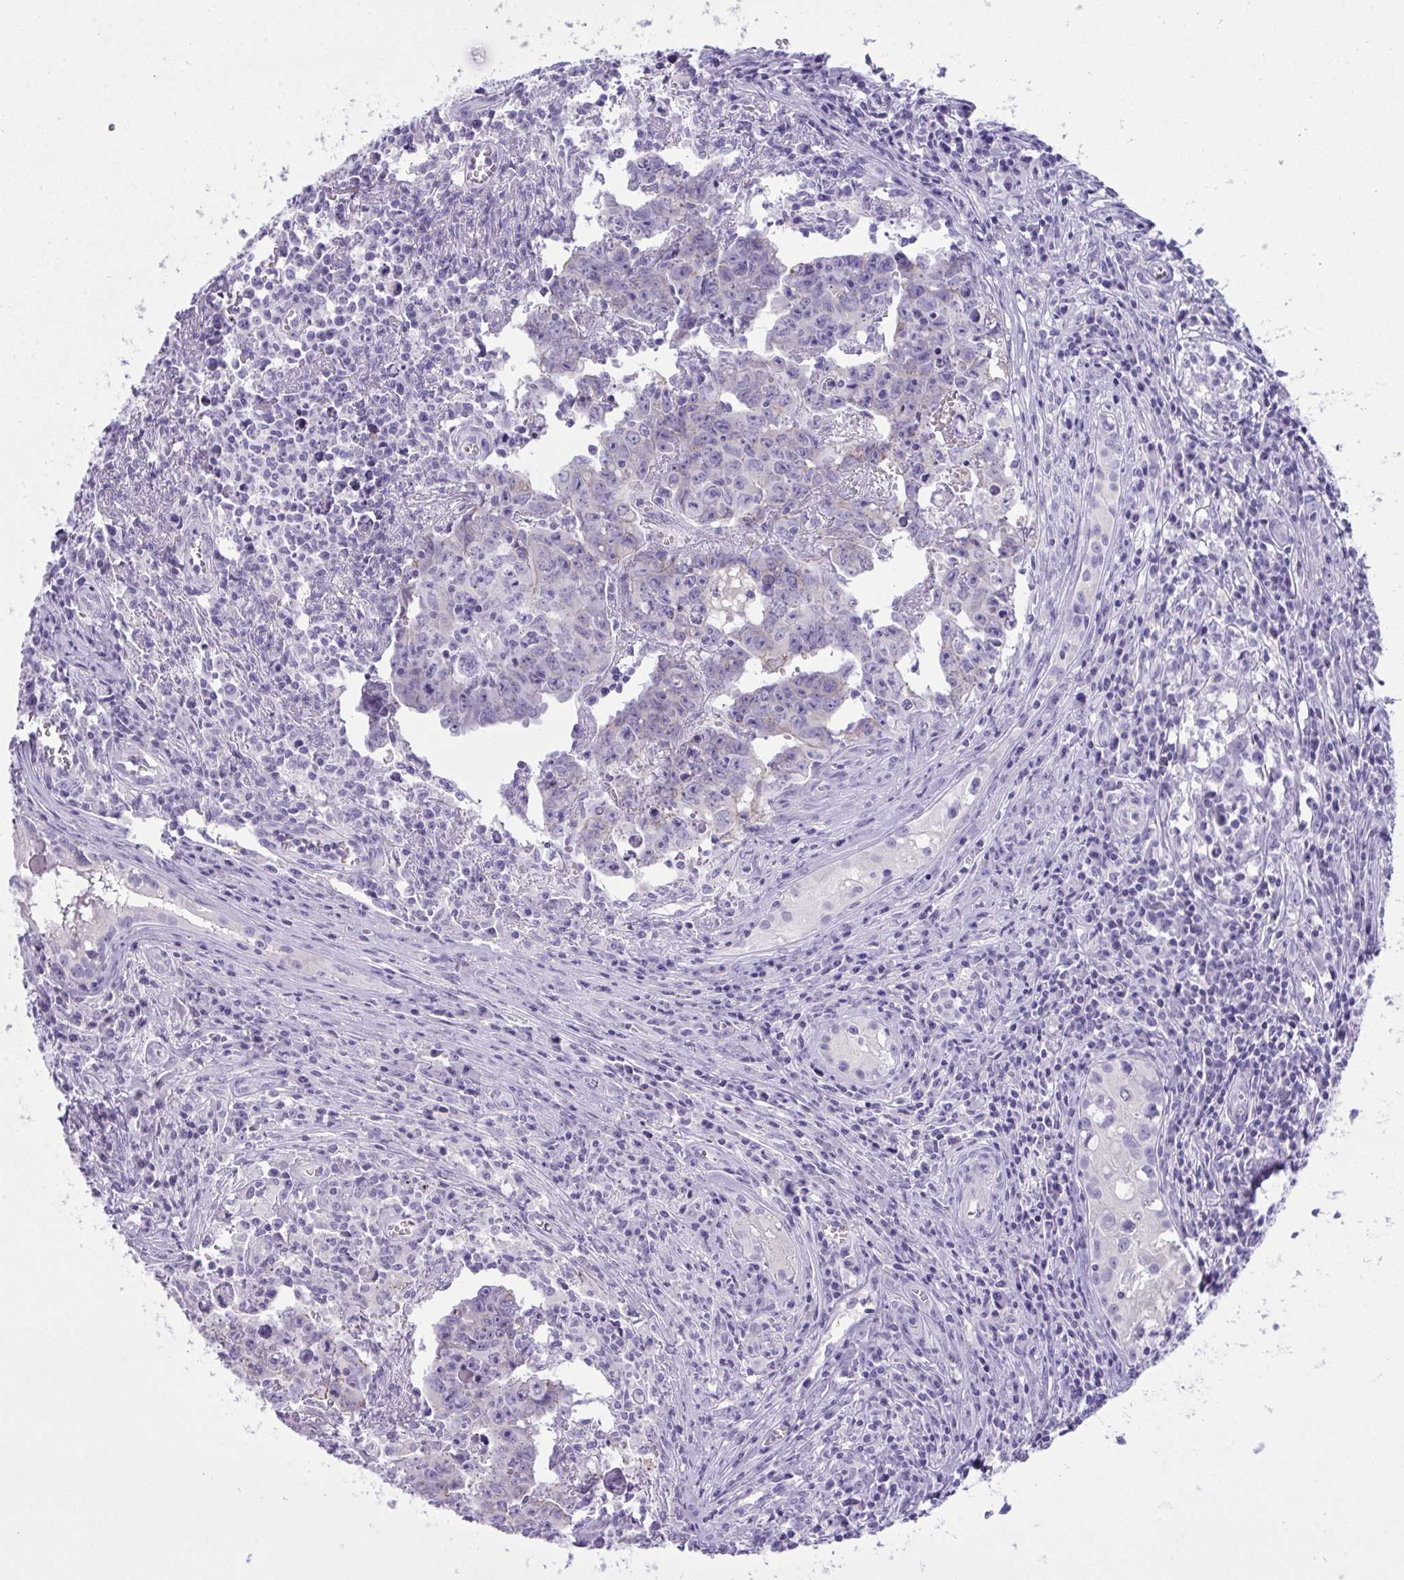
{"staining": {"intensity": "negative", "quantity": "none", "location": "none"}, "tissue": "testis cancer", "cell_type": "Tumor cells", "image_type": "cancer", "snomed": [{"axis": "morphology", "description": "Carcinoma, Embryonal, NOS"}, {"axis": "topography", "description": "Testis"}], "caption": "IHC image of neoplastic tissue: testis cancer (embryonal carcinoma) stained with DAB exhibits no significant protein expression in tumor cells.", "gene": "GLB1L2", "patient": {"sex": "male", "age": 22}}